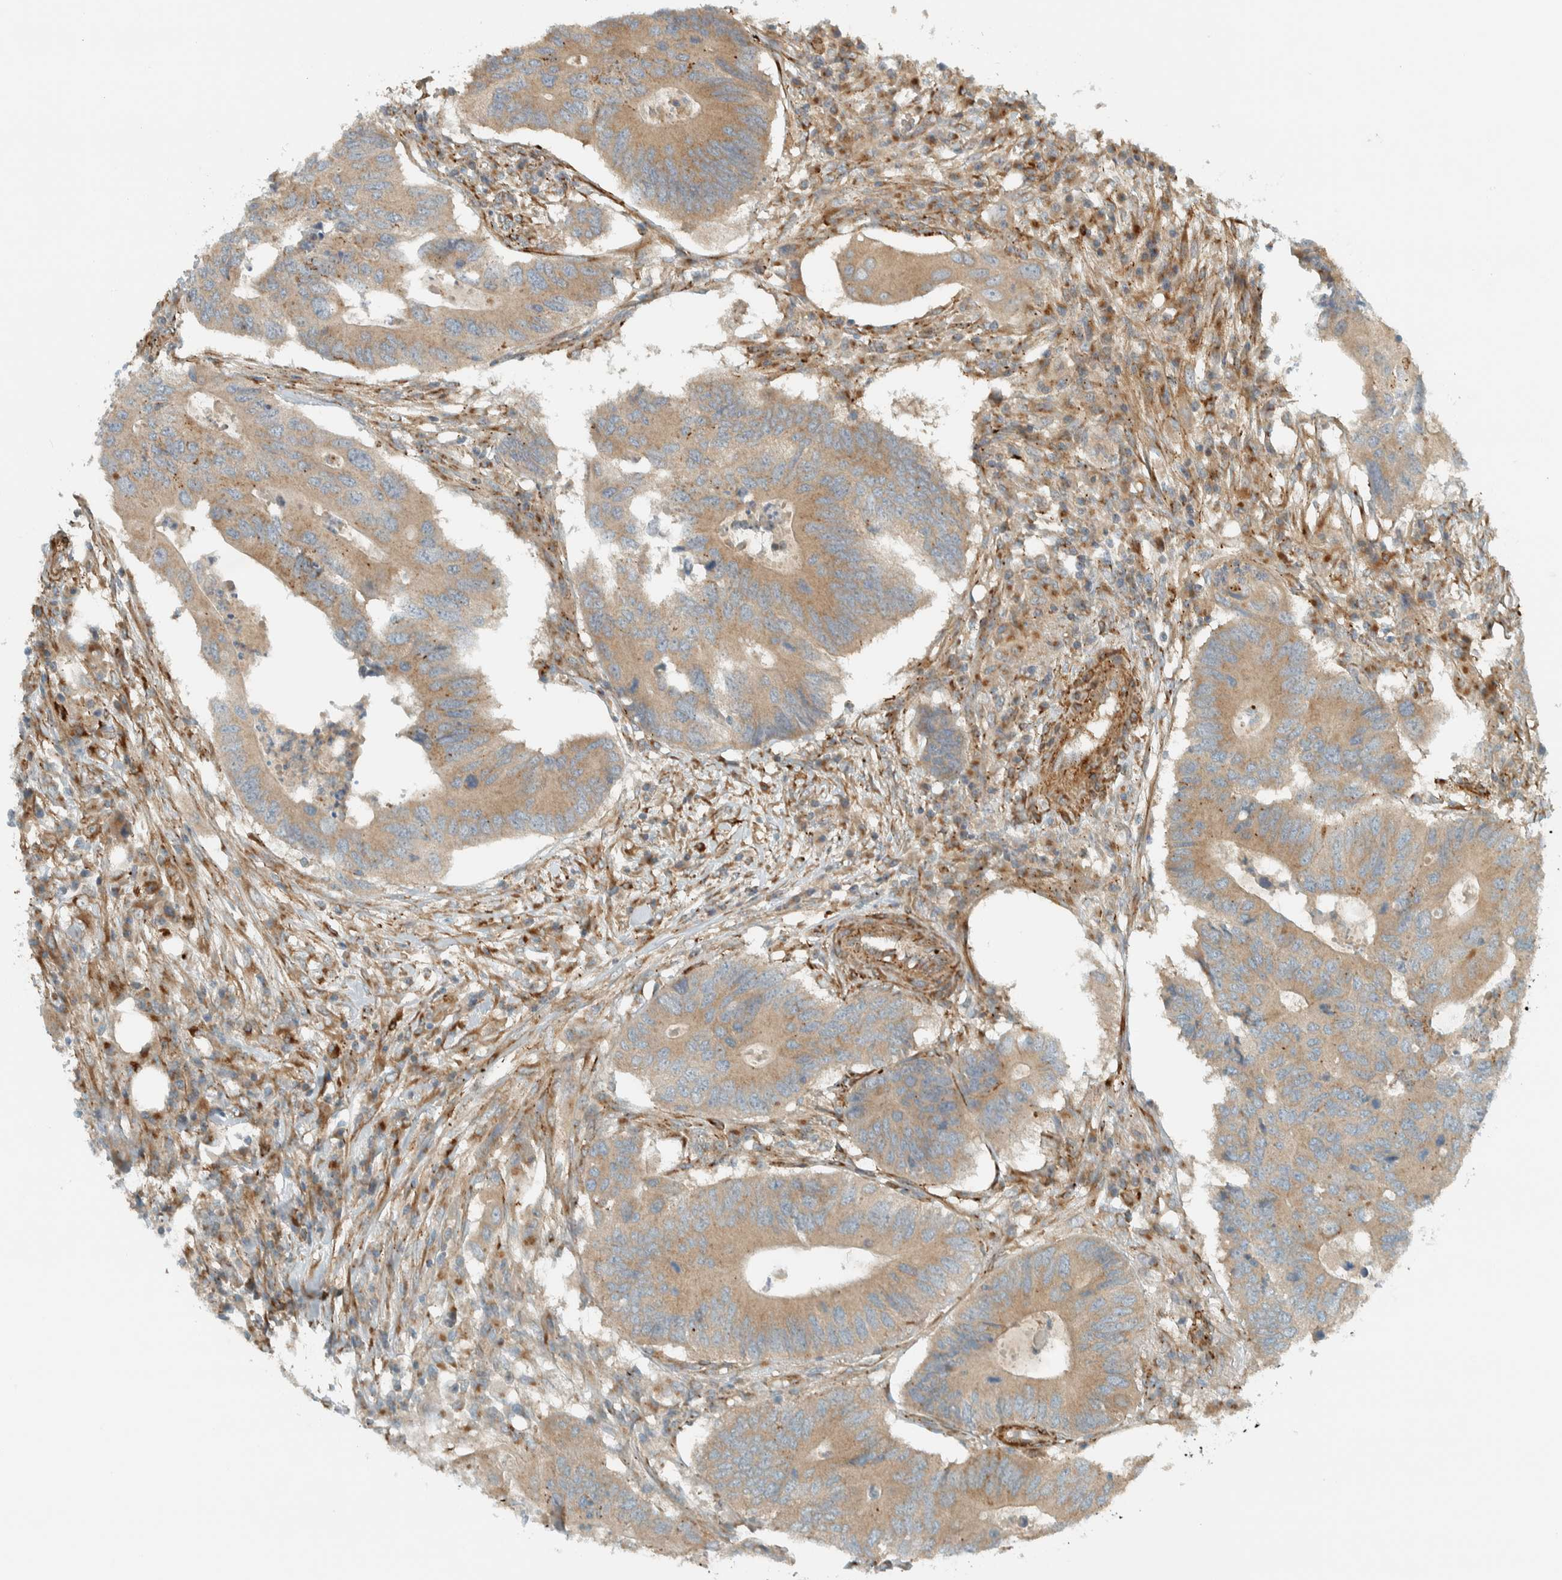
{"staining": {"intensity": "moderate", "quantity": ">75%", "location": "cytoplasmic/membranous"}, "tissue": "colorectal cancer", "cell_type": "Tumor cells", "image_type": "cancer", "snomed": [{"axis": "morphology", "description": "Adenocarcinoma, NOS"}, {"axis": "topography", "description": "Colon"}], "caption": "Colorectal adenocarcinoma stained with IHC exhibits moderate cytoplasmic/membranous expression in about >75% of tumor cells.", "gene": "EXOC7", "patient": {"sex": "male", "age": 71}}